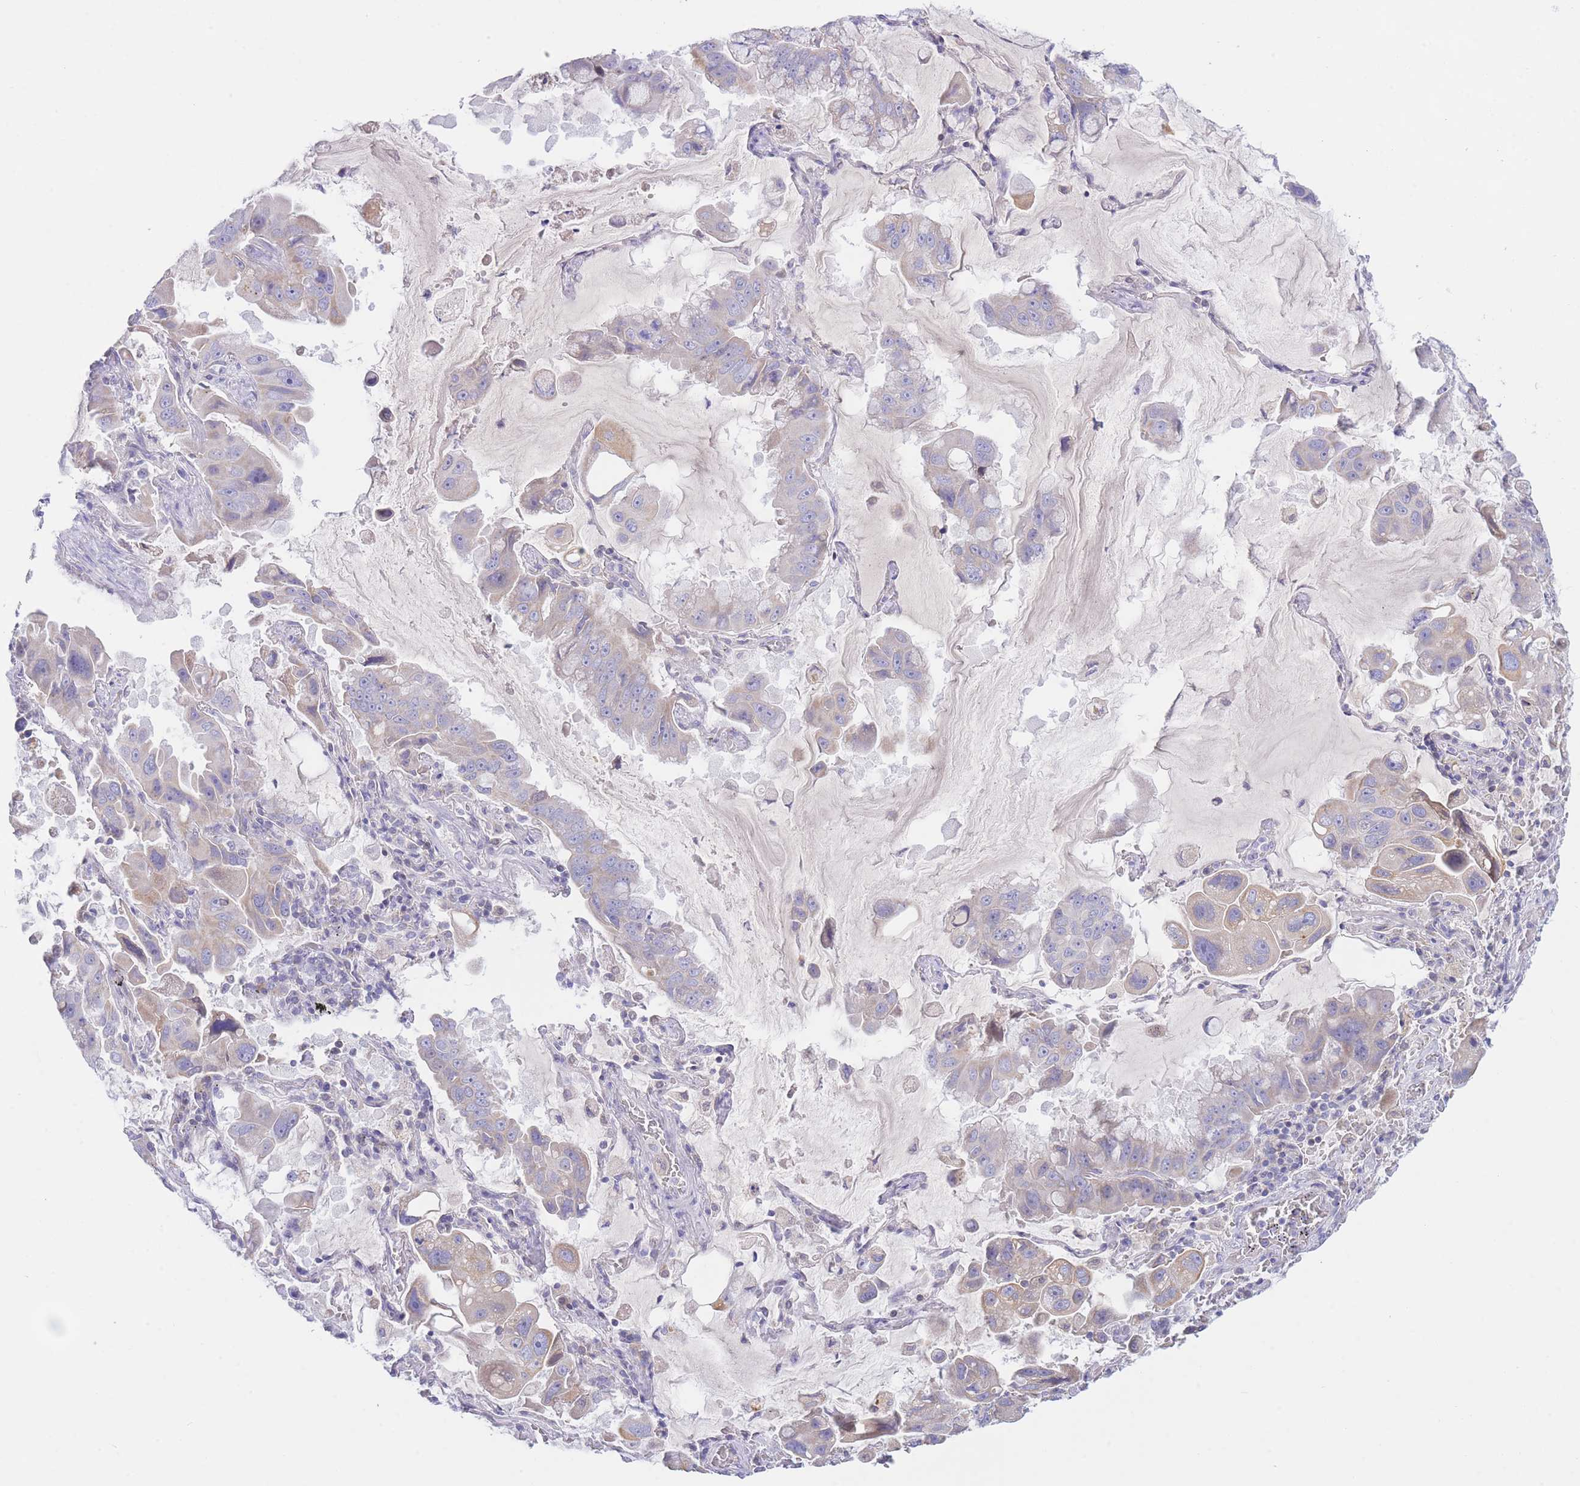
{"staining": {"intensity": "weak", "quantity": "25%-75%", "location": "cytoplasmic/membranous"}, "tissue": "lung cancer", "cell_type": "Tumor cells", "image_type": "cancer", "snomed": [{"axis": "morphology", "description": "Adenocarcinoma, NOS"}, {"axis": "topography", "description": "Lung"}], "caption": "Immunohistochemistry (DAB (3,3'-diaminobenzidine)) staining of human adenocarcinoma (lung) exhibits weak cytoplasmic/membranous protein expression in approximately 25%-75% of tumor cells.", "gene": "NANP", "patient": {"sex": "male", "age": 64}}